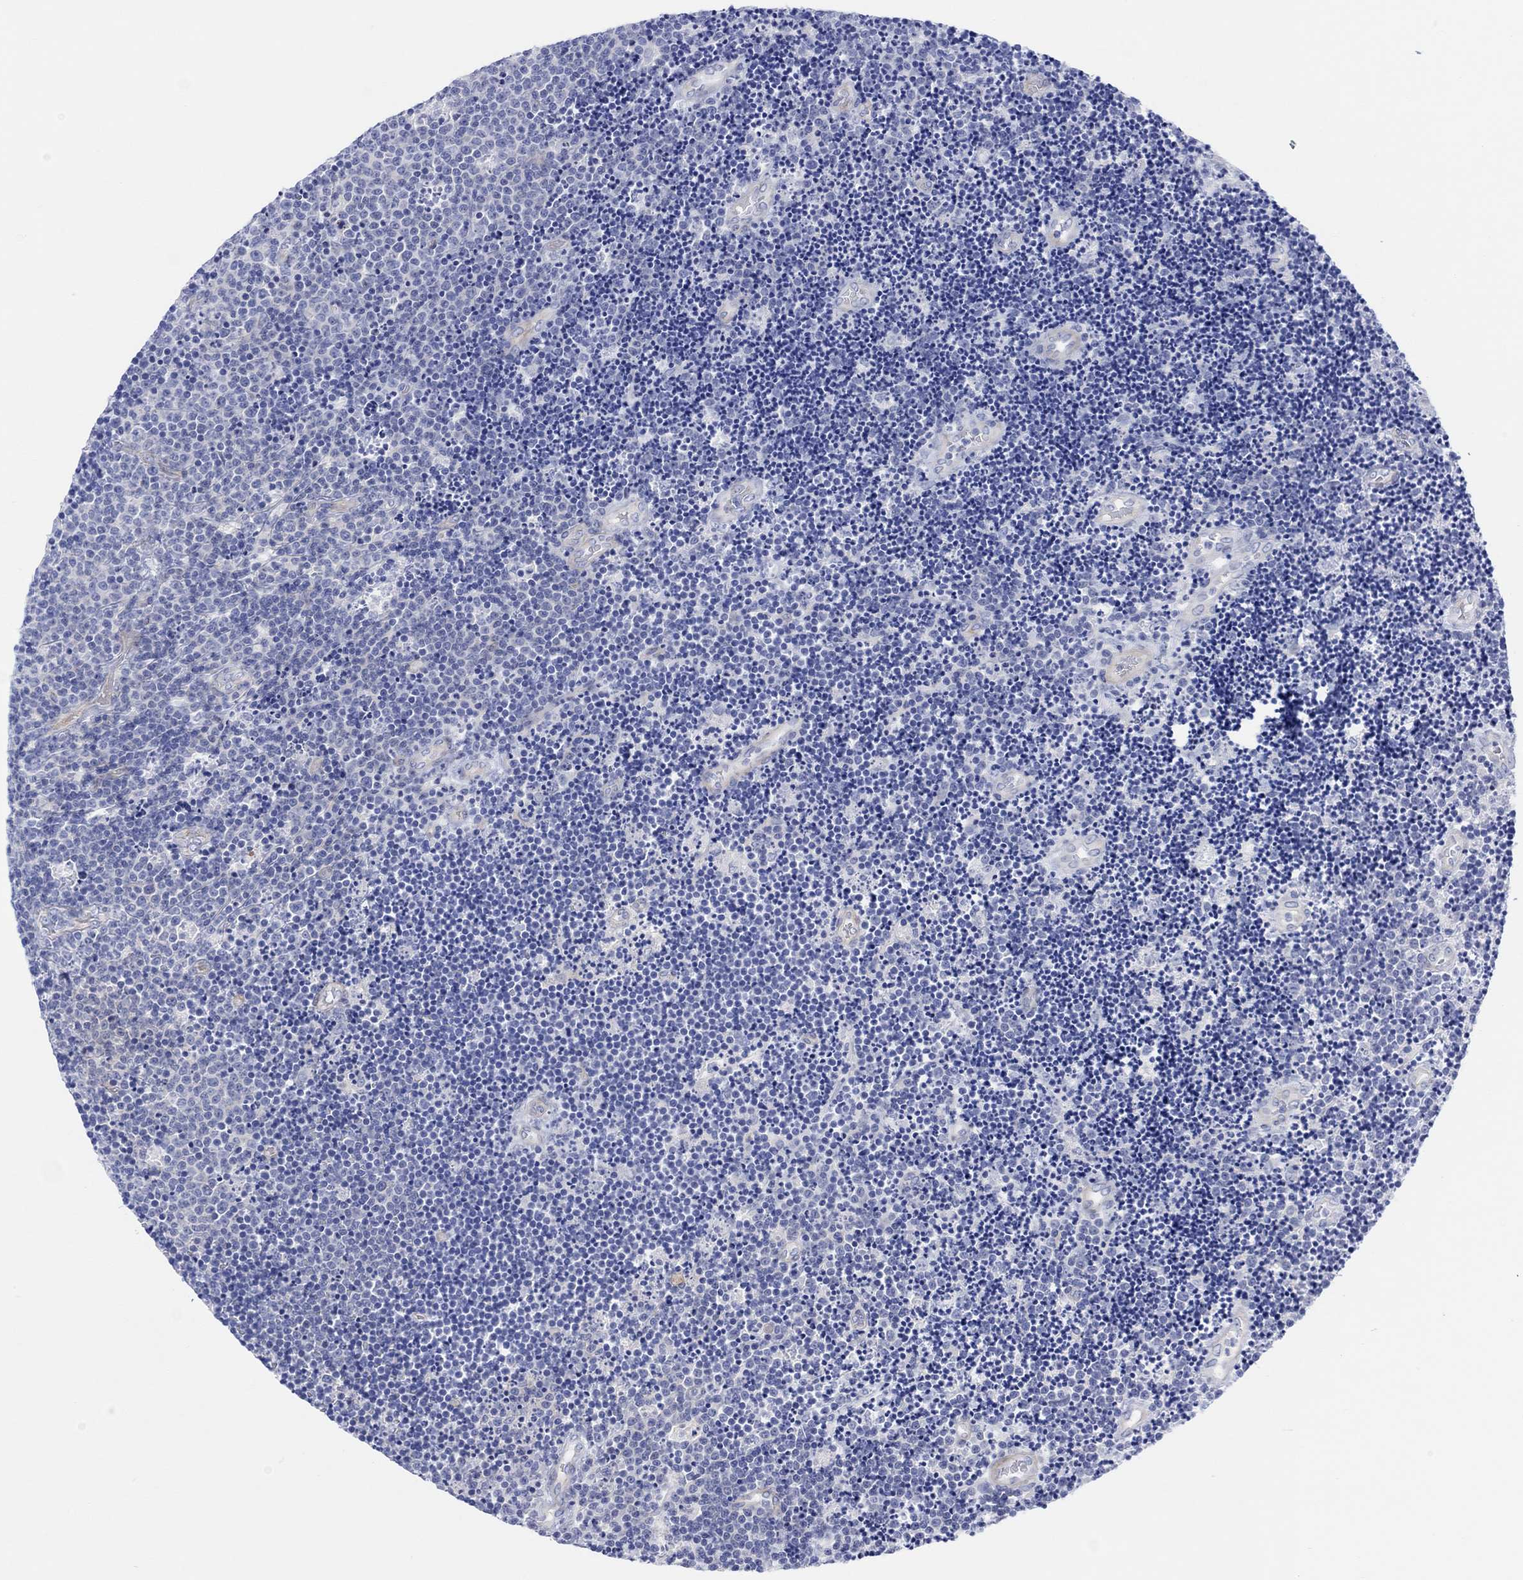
{"staining": {"intensity": "negative", "quantity": "none", "location": "none"}, "tissue": "lymphoma", "cell_type": "Tumor cells", "image_type": "cancer", "snomed": [{"axis": "morphology", "description": "Malignant lymphoma, non-Hodgkin's type, Low grade"}, {"axis": "topography", "description": "Brain"}], "caption": "Lymphoma stained for a protein using immunohistochemistry exhibits no staining tumor cells.", "gene": "TLDC2", "patient": {"sex": "female", "age": 66}}